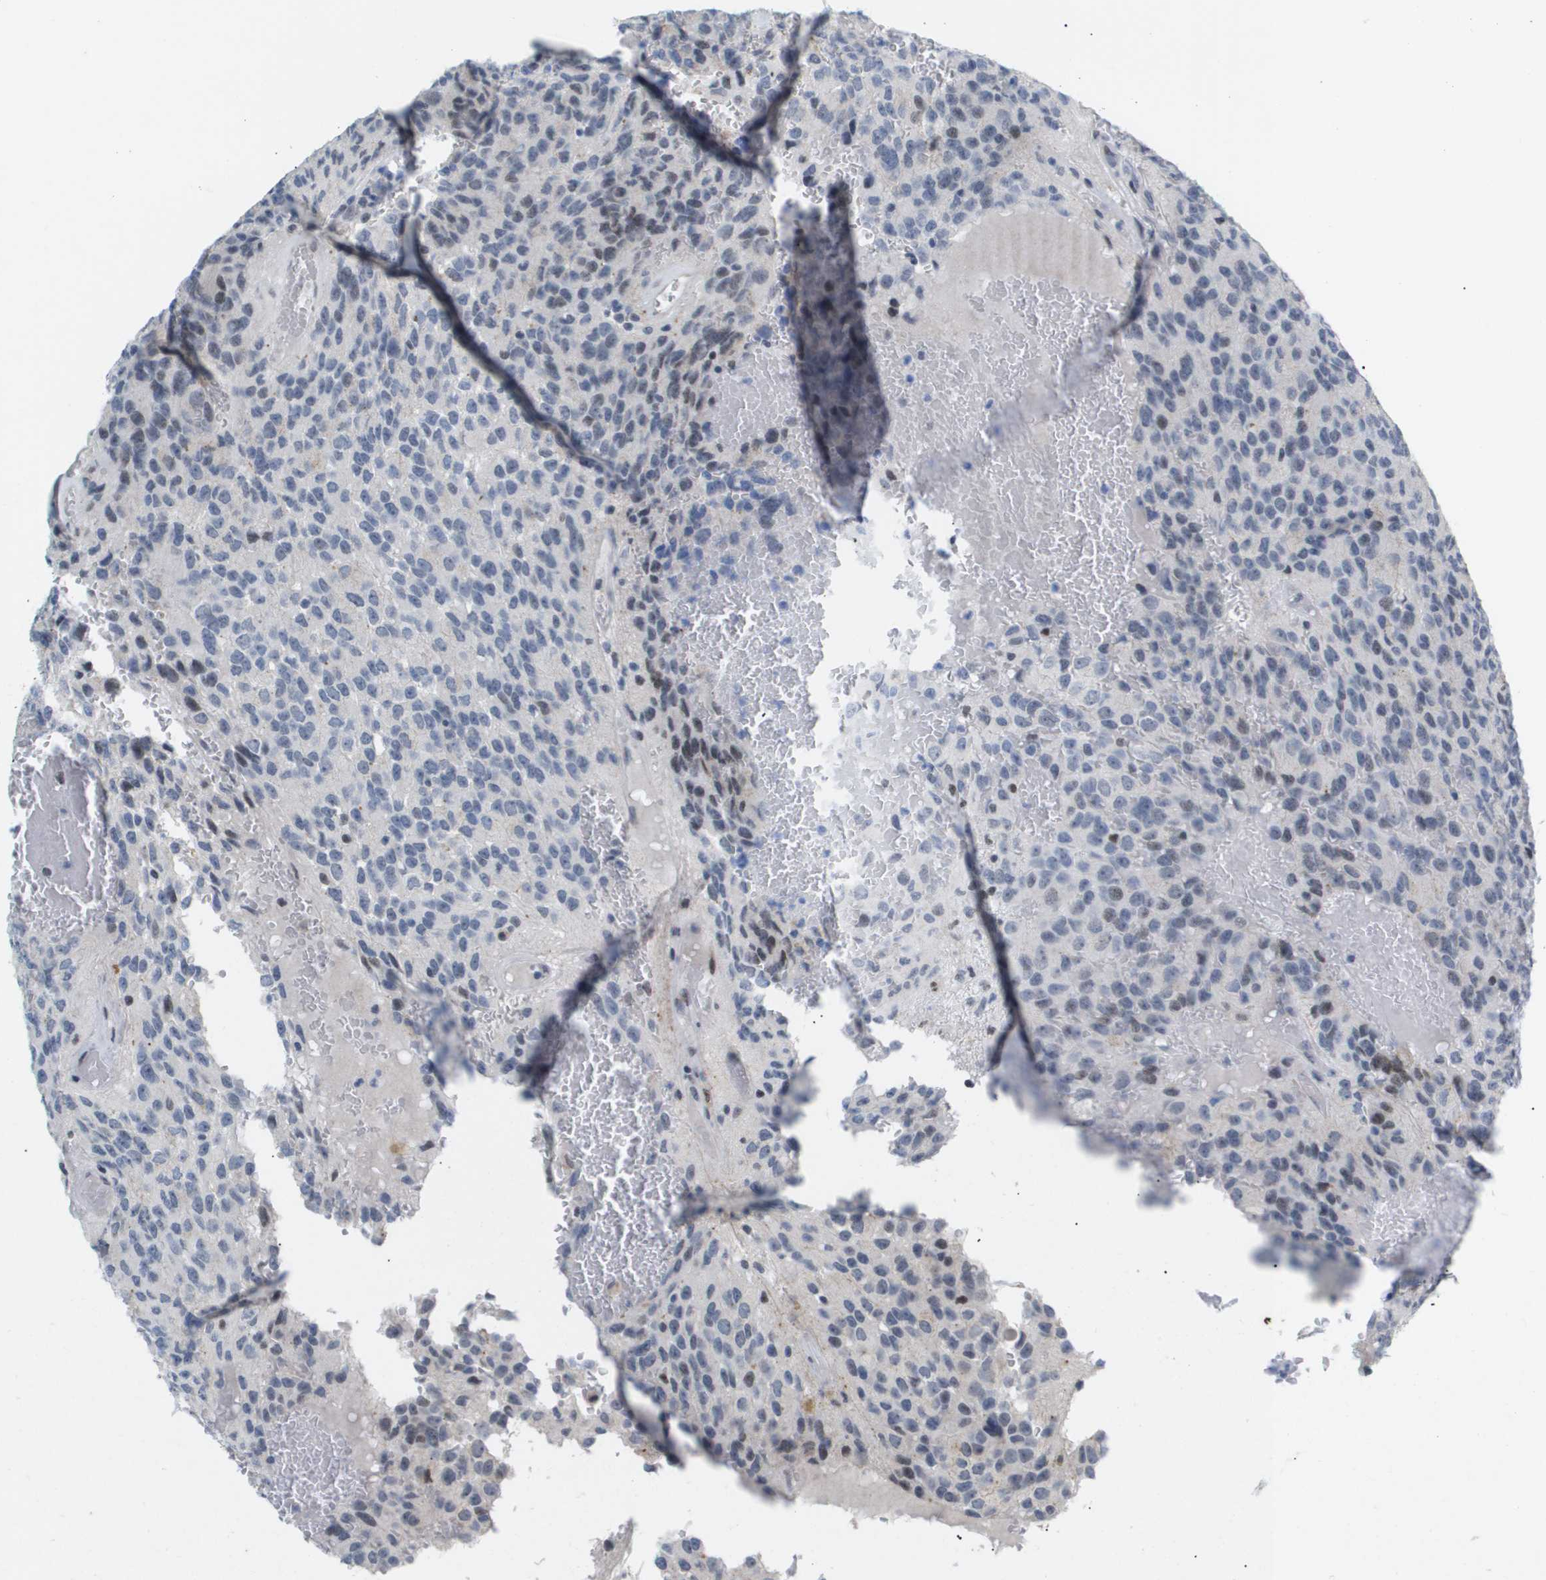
{"staining": {"intensity": "weak", "quantity": "<25%", "location": "nuclear"}, "tissue": "glioma", "cell_type": "Tumor cells", "image_type": "cancer", "snomed": [{"axis": "morphology", "description": "Glioma, malignant, High grade"}, {"axis": "topography", "description": "Brain"}], "caption": "Immunohistochemistry (IHC) image of neoplastic tissue: glioma stained with DAB (3,3'-diaminobenzidine) displays no significant protein positivity in tumor cells.", "gene": "PPARD", "patient": {"sex": "male", "age": 32}}